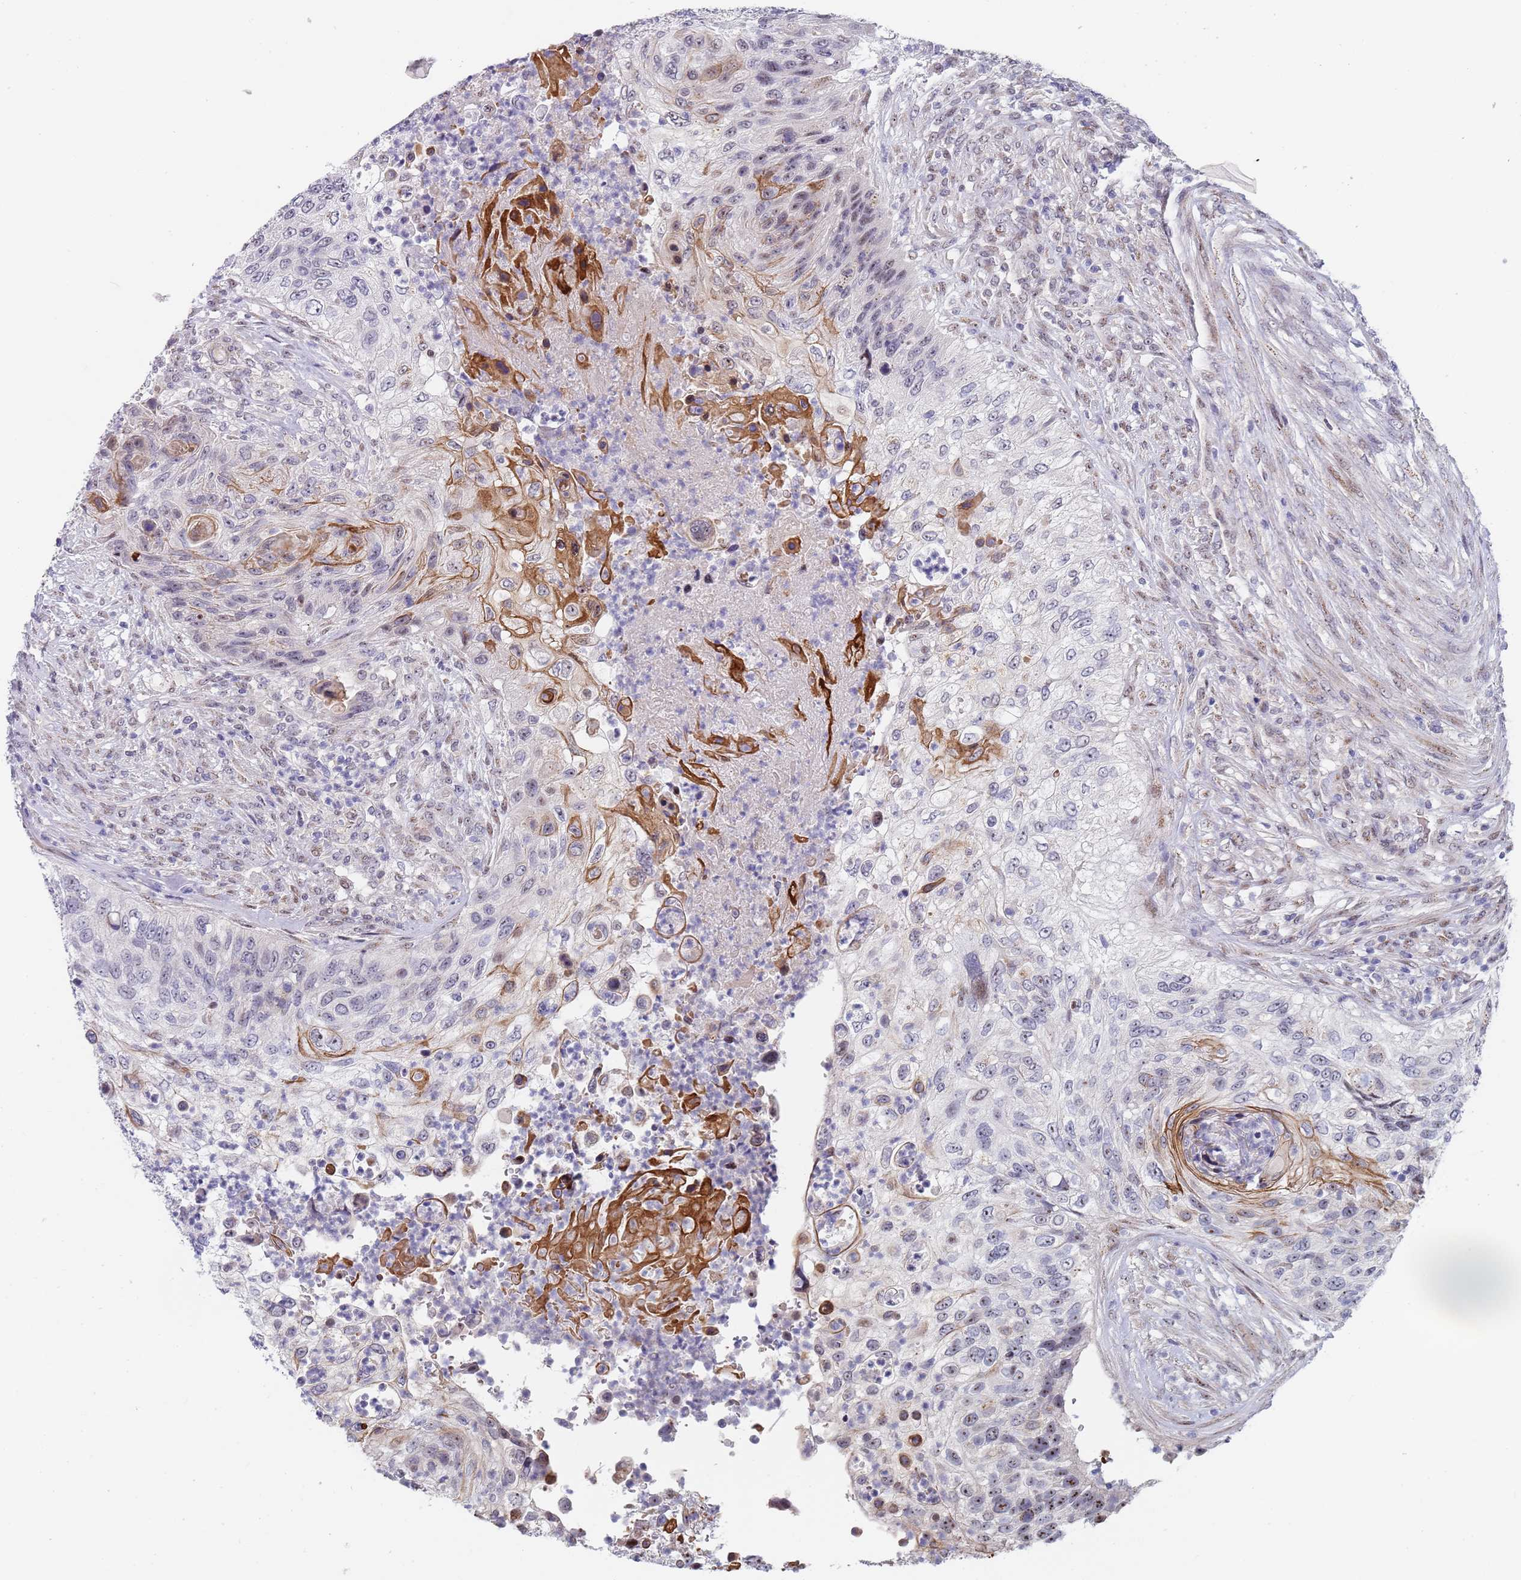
{"staining": {"intensity": "moderate", "quantity": "<25%", "location": "cytoplasmic/membranous"}, "tissue": "urothelial cancer", "cell_type": "Tumor cells", "image_type": "cancer", "snomed": [{"axis": "morphology", "description": "Urothelial carcinoma, High grade"}, {"axis": "topography", "description": "Urinary bladder"}], "caption": "This is an image of immunohistochemistry (IHC) staining of urothelial cancer, which shows moderate expression in the cytoplasmic/membranous of tumor cells.", "gene": "PLCL2", "patient": {"sex": "female", "age": 60}}